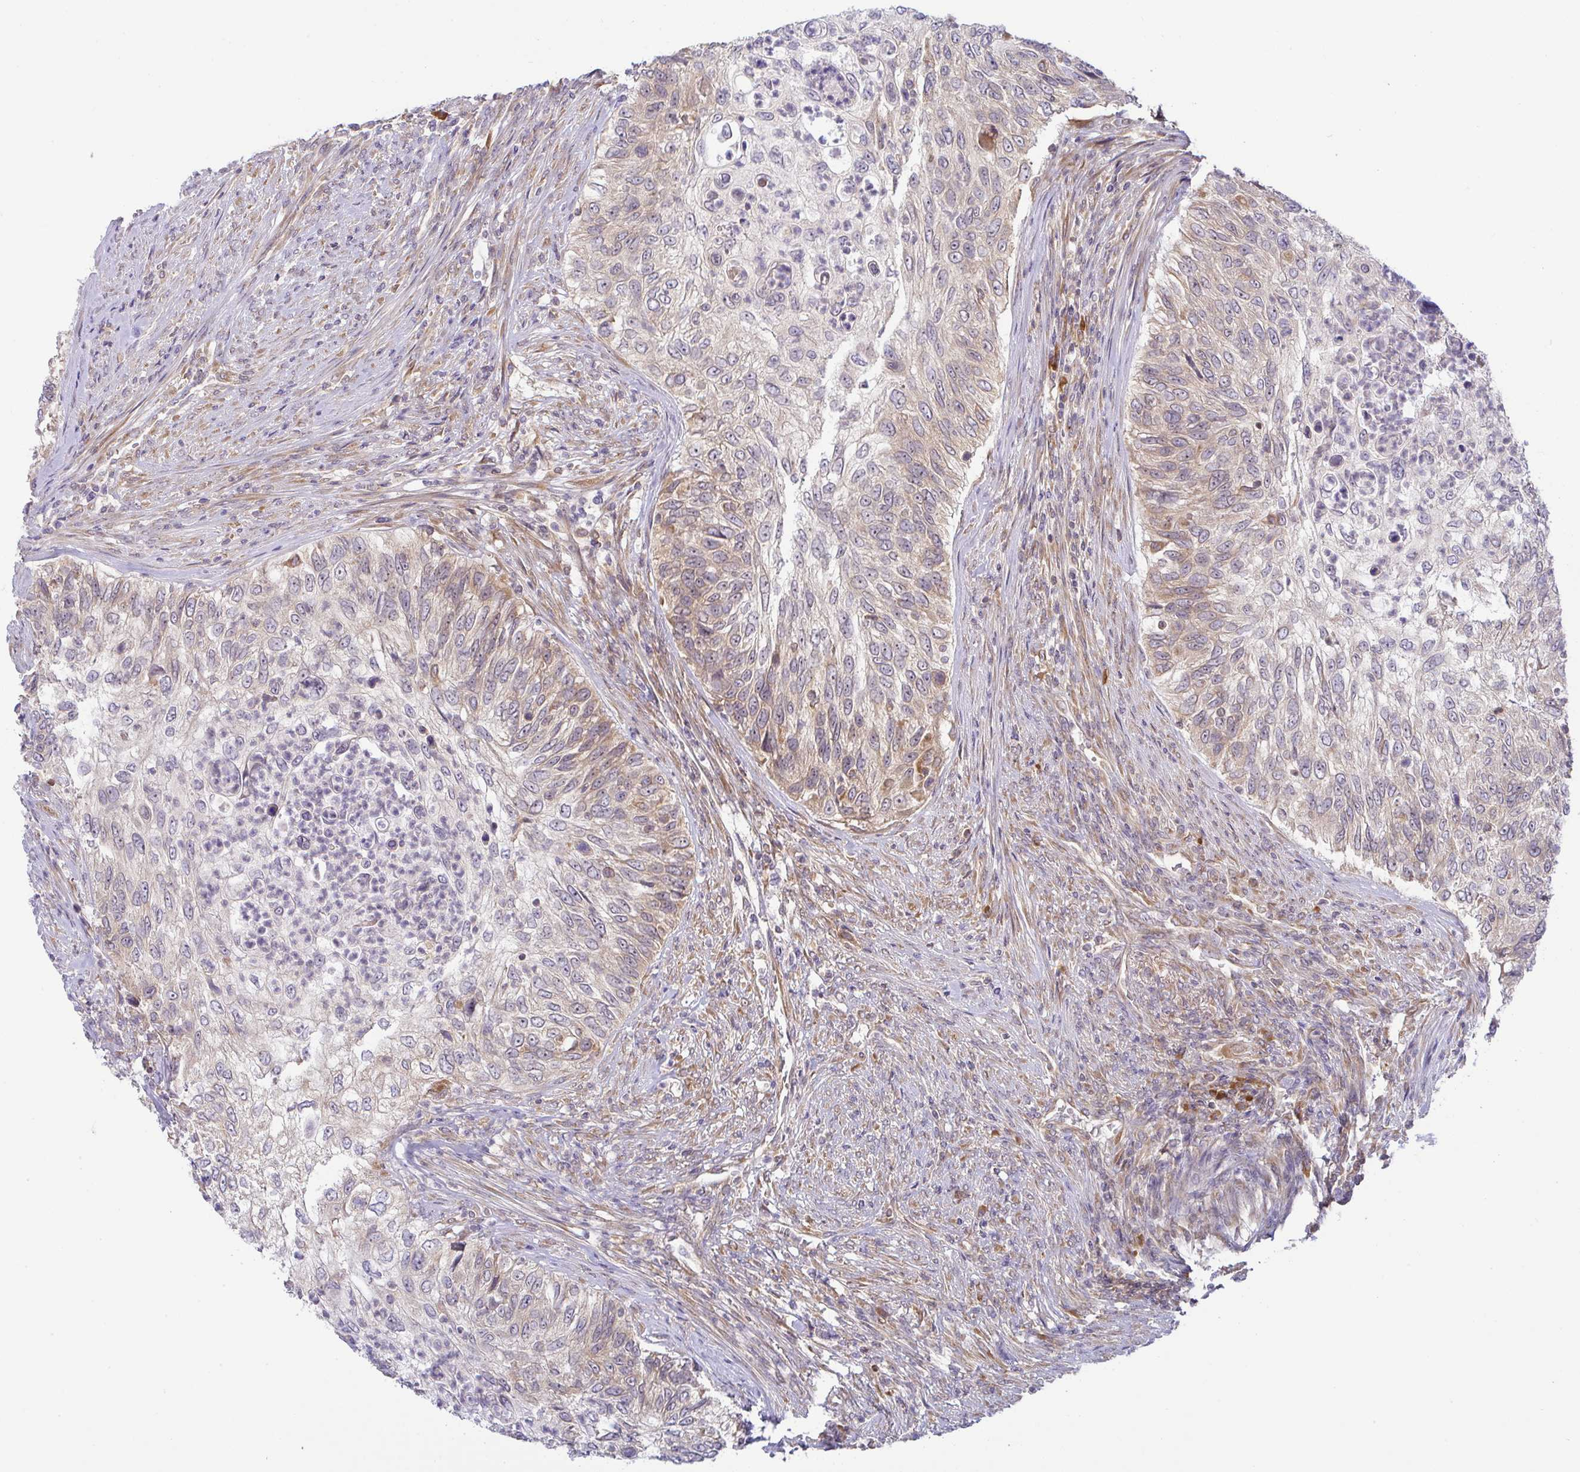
{"staining": {"intensity": "weak", "quantity": "25%-75%", "location": "cytoplasmic/membranous"}, "tissue": "urothelial cancer", "cell_type": "Tumor cells", "image_type": "cancer", "snomed": [{"axis": "morphology", "description": "Urothelial carcinoma, High grade"}, {"axis": "topography", "description": "Urinary bladder"}], "caption": "A micrograph showing weak cytoplasmic/membranous expression in about 25%-75% of tumor cells in urothelial cancer, as visualized by brown immunohistochemical staining.", "gene": "DERL2", "patient": {"sex": "female", "age": 60}}